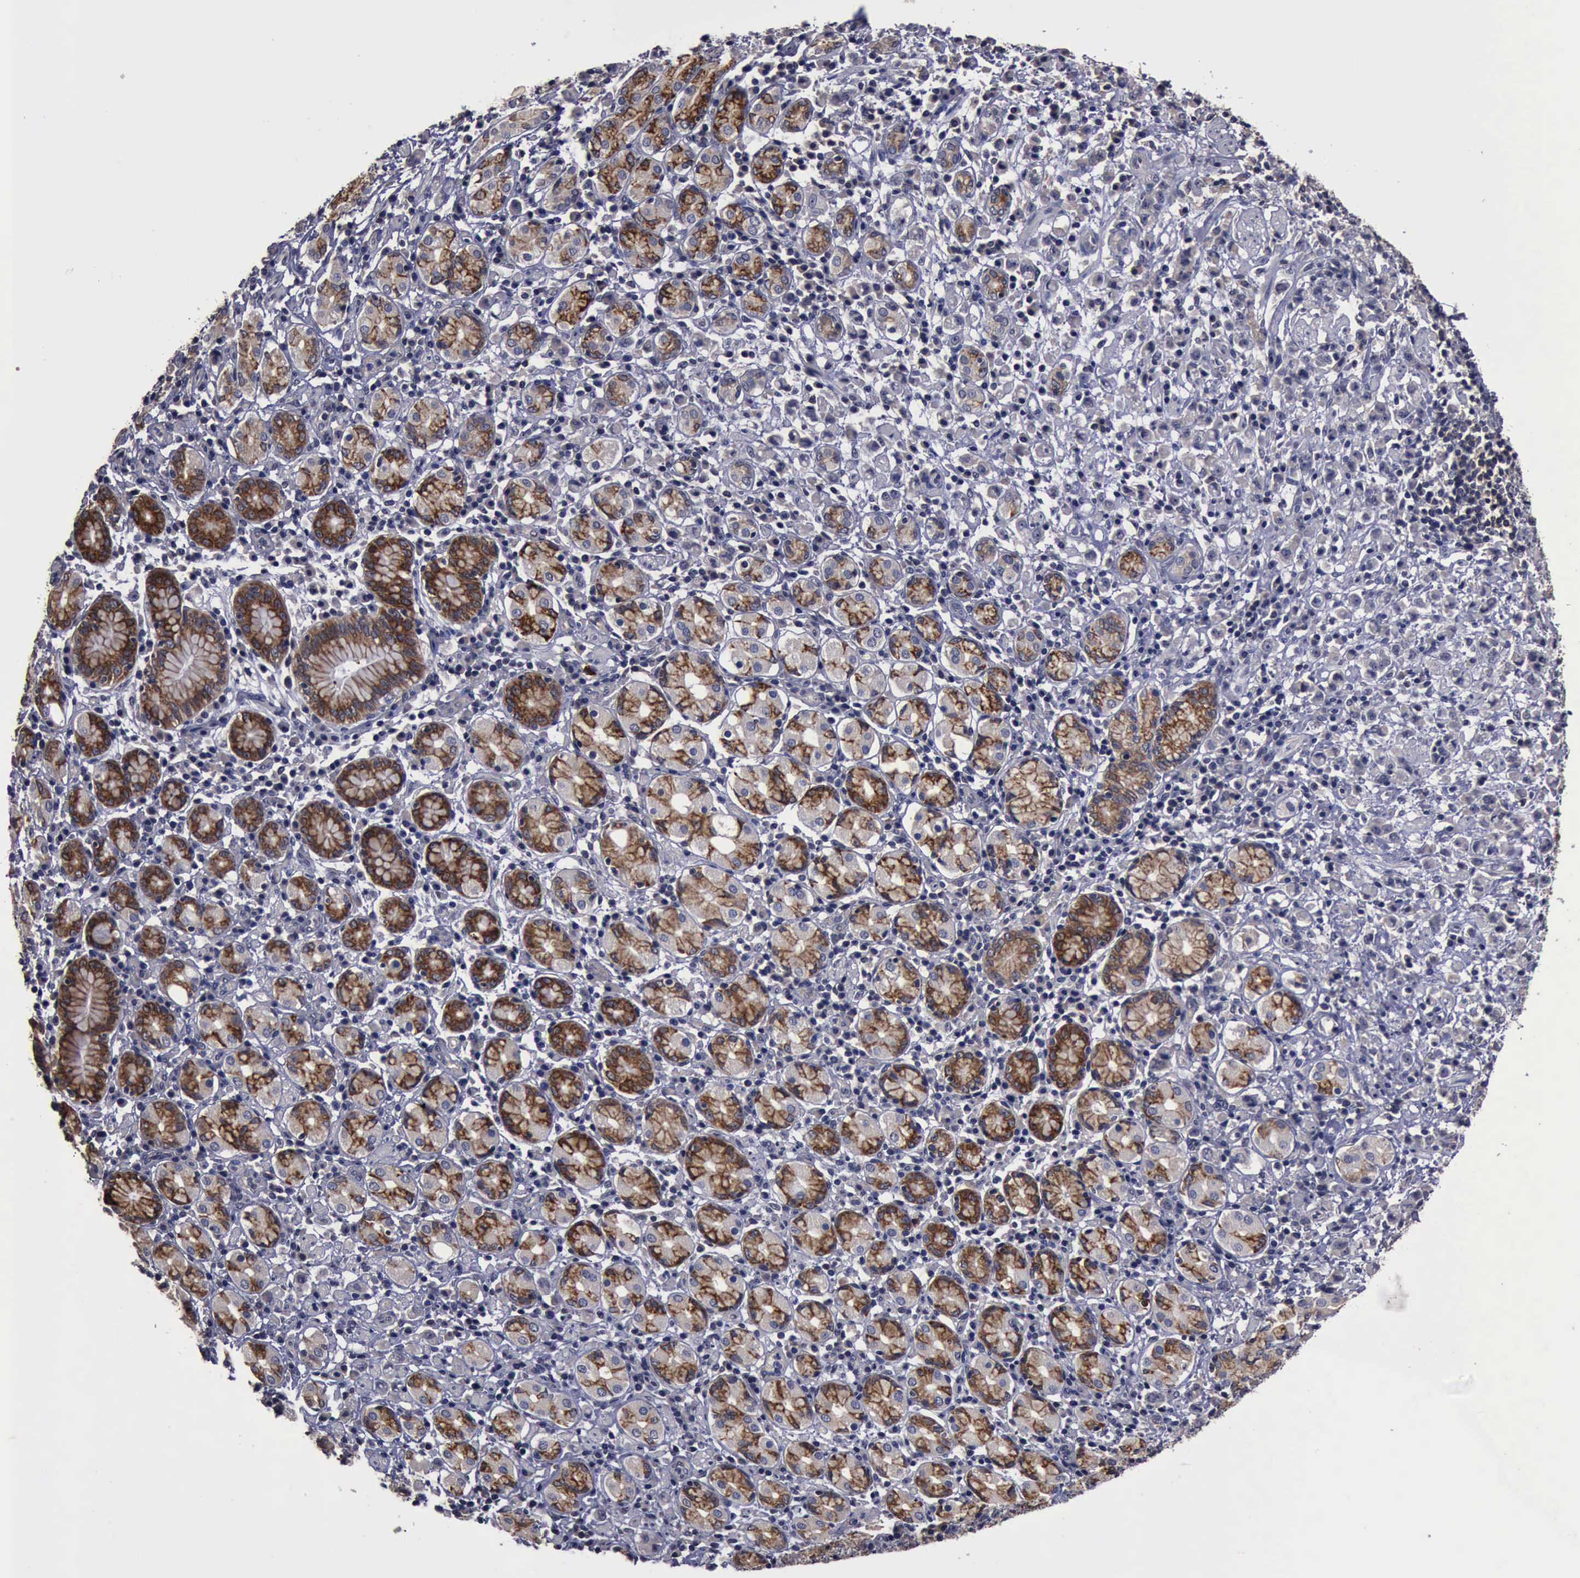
{"staining": {"intensity": "moderate", "quantity": "25%-75%", "location": "cytoplasmic/membranous"}, "tissue": "stomach cancer", "cell_type": "Tumor cells", "image_type": "cancer", "snomed": [{"axis": "morphology", "description": "Adenocarcinoma, NOS"}, {"axis": "topography", "description": "Stomach, lower"}], "caption": "The immunohistochemical stain highlights moderate cytoplasmic/membranous staining in tumor cells of stomach cancer (adenocarcinoma) tissue. (IHC, brightfield microscopy, high magnification).", "gene": "CRKL", "patient": {"sex": "male", "age": 88}}